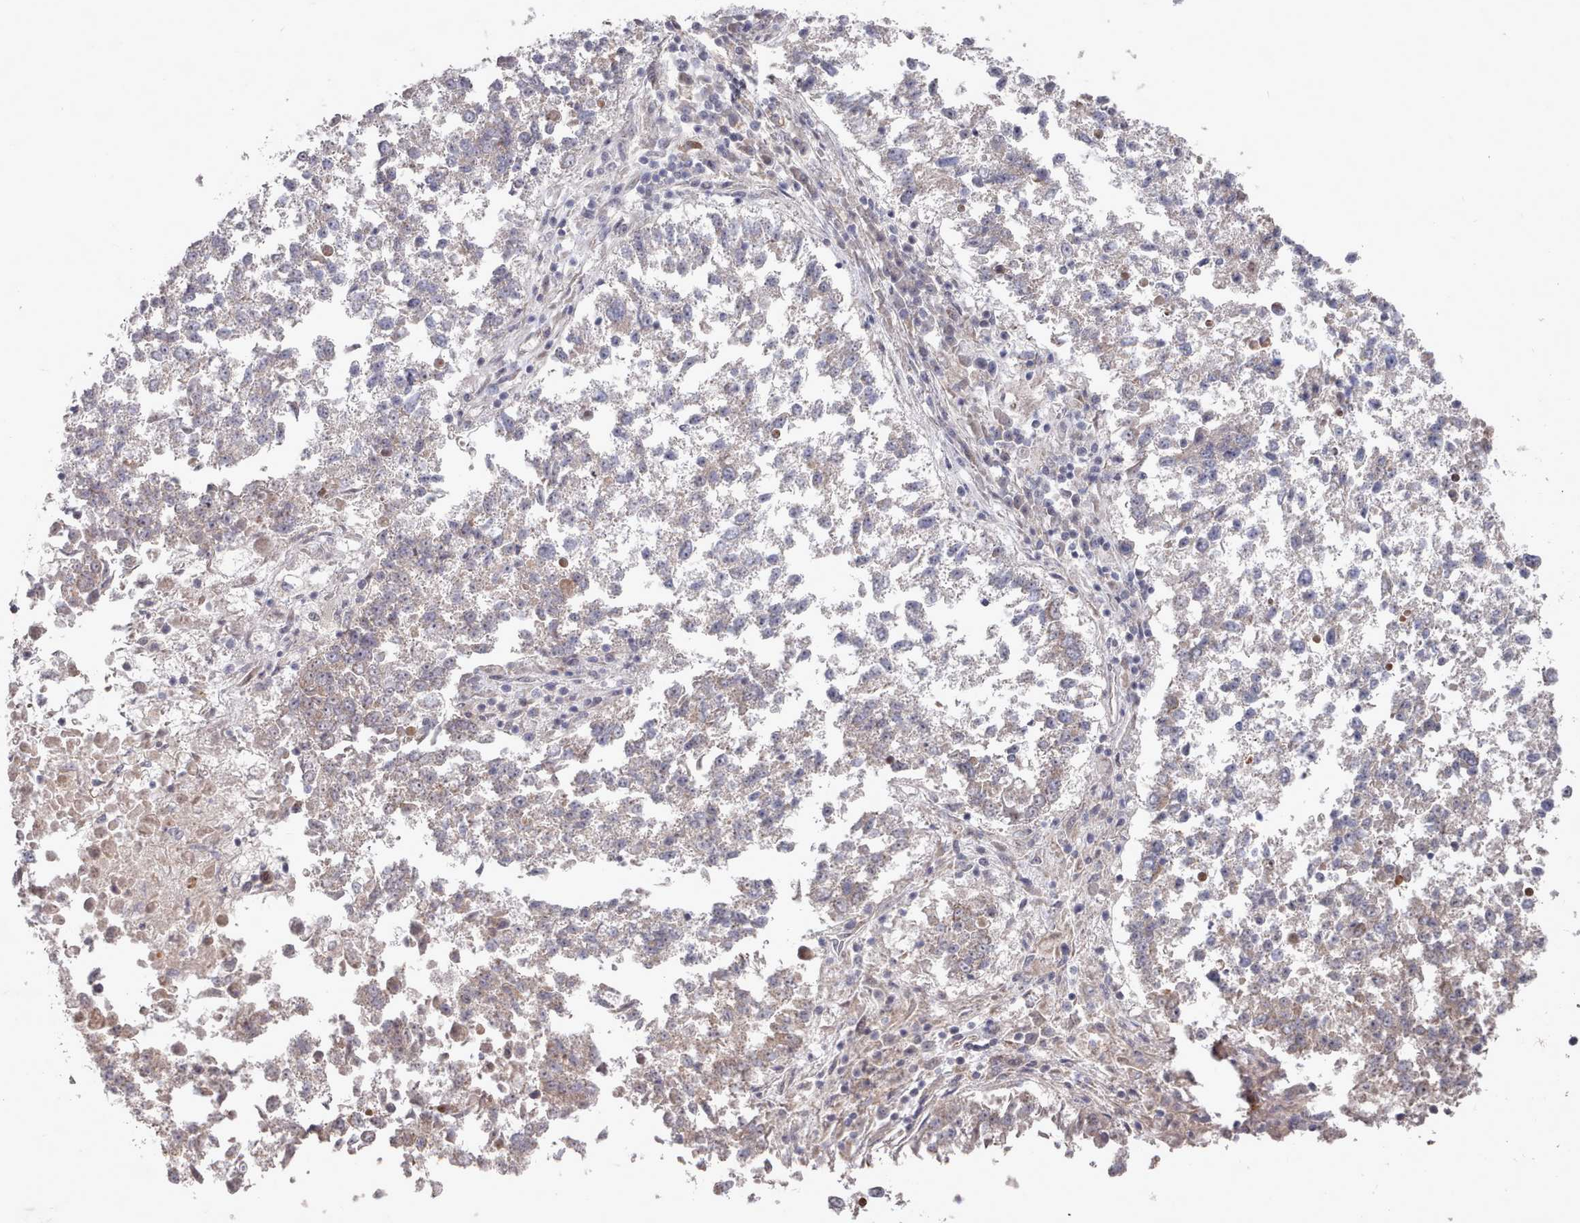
{"staining": {"intensity": "negative", "quantity": "none", "location": "none"}, "tissue": "lung cancer", "cell_type": "Tumor cells", "image_type": "cancer", "snomed": [{"axis": "morphology", "description": "Squamous cell carcinoma, NOS"}, {"axis": "topography", "description": "Lung"}], "caption": "The immunohistochemistry (IHC) histopathology image has no significant staining in tumor cells of lung cancer (squamous cell carcinoma) tissue. Nuclei are stained in blue.", "gene": "CPSF4", "patient": {"sex": "male", "age": 73}}